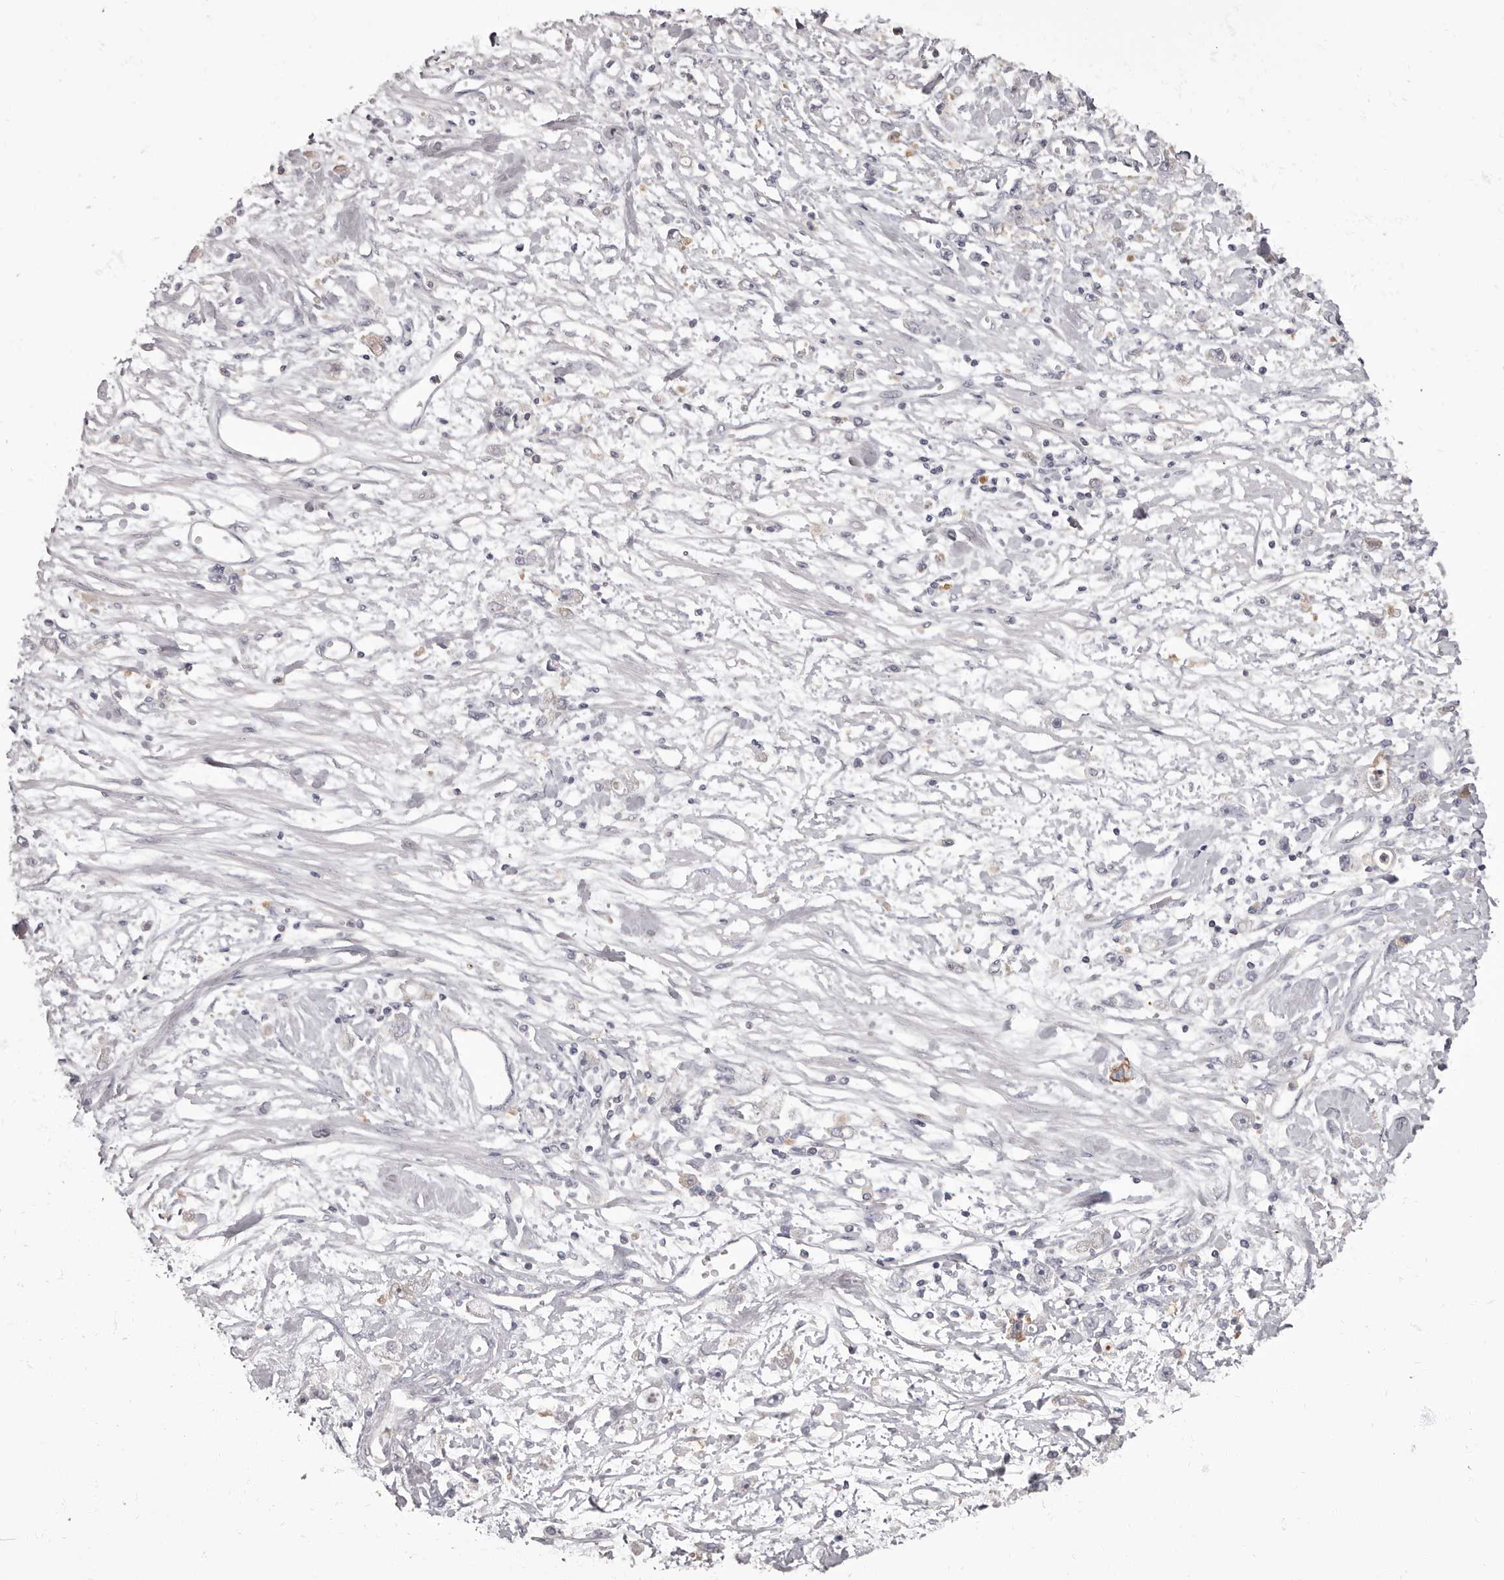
{"staining": {"intensity": "negative", "quantity": "none", "location": "none"}, "tissue": "stomach cancer", "cell_type": "Tumor cells", "image_type": "cancer", "snomed": [{"axis": "morphology", "description": "Adenocarcinoma, NOS"}, {"axis": "topography", "description": "Stomach"}], "caption": "A histopathology image of human stomach adenocarcinoma is negative for staining in tumor cells.", "gene": "APEH", "patient": {"sex": "female", "age": 59}}